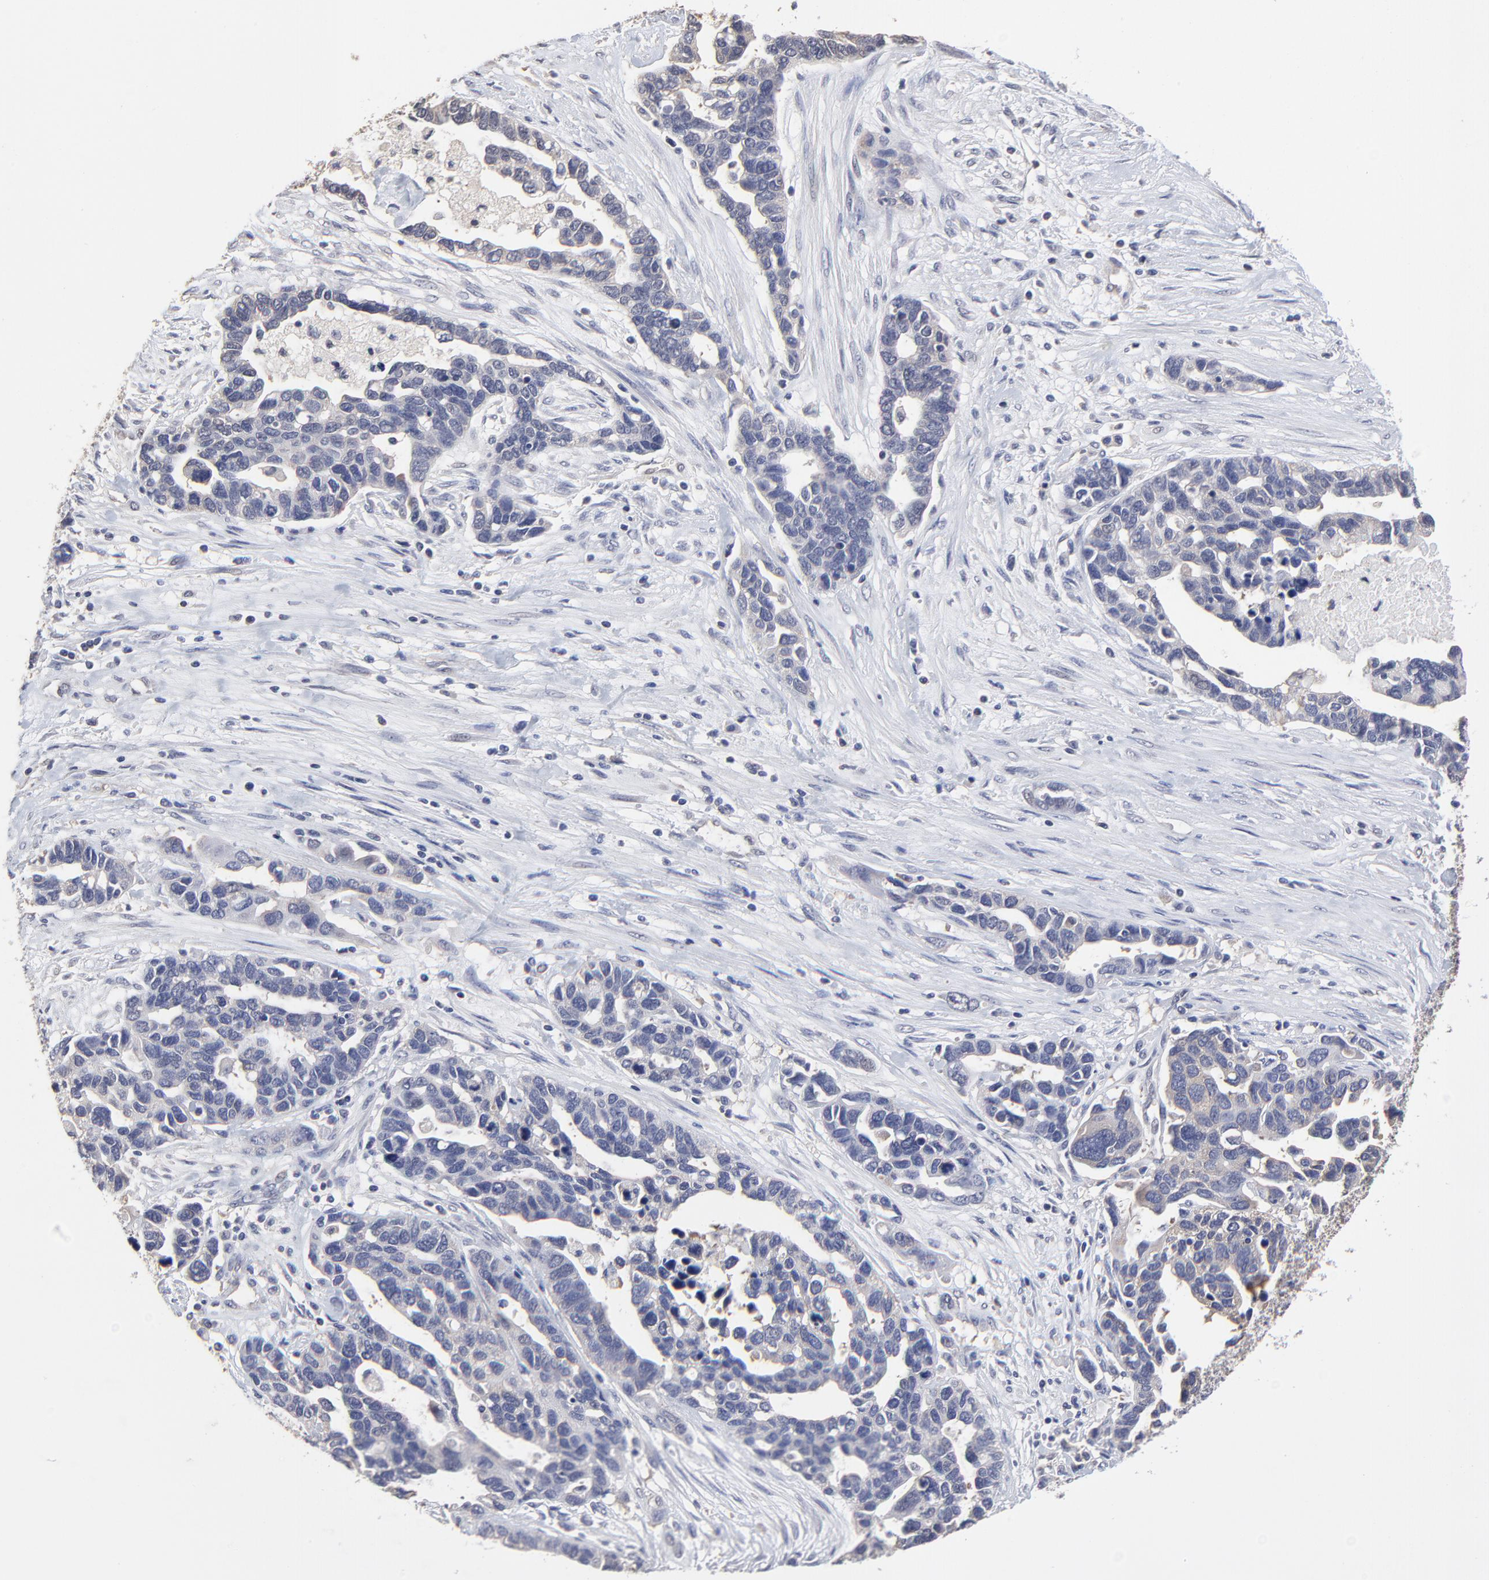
{"staining": {"intensity": "weak", "quantity": "<25%", "location": "cytoplasmic/membranous"}, "tissue": "ovarian cancer", "cell_type": "Tumor cells", "image_type": "cancer", "snomed": [{"axis": "morphology", "description": "Cystadenocarcinoma, serous, NOS"}, {"axis": "topography", "description": "Ovary"}], "caption": "The image reveals no significant positivity in tumor cells of ovarian cancer.", "gene": "CCT2", "patient": {"sex": "female", "age": 54}}